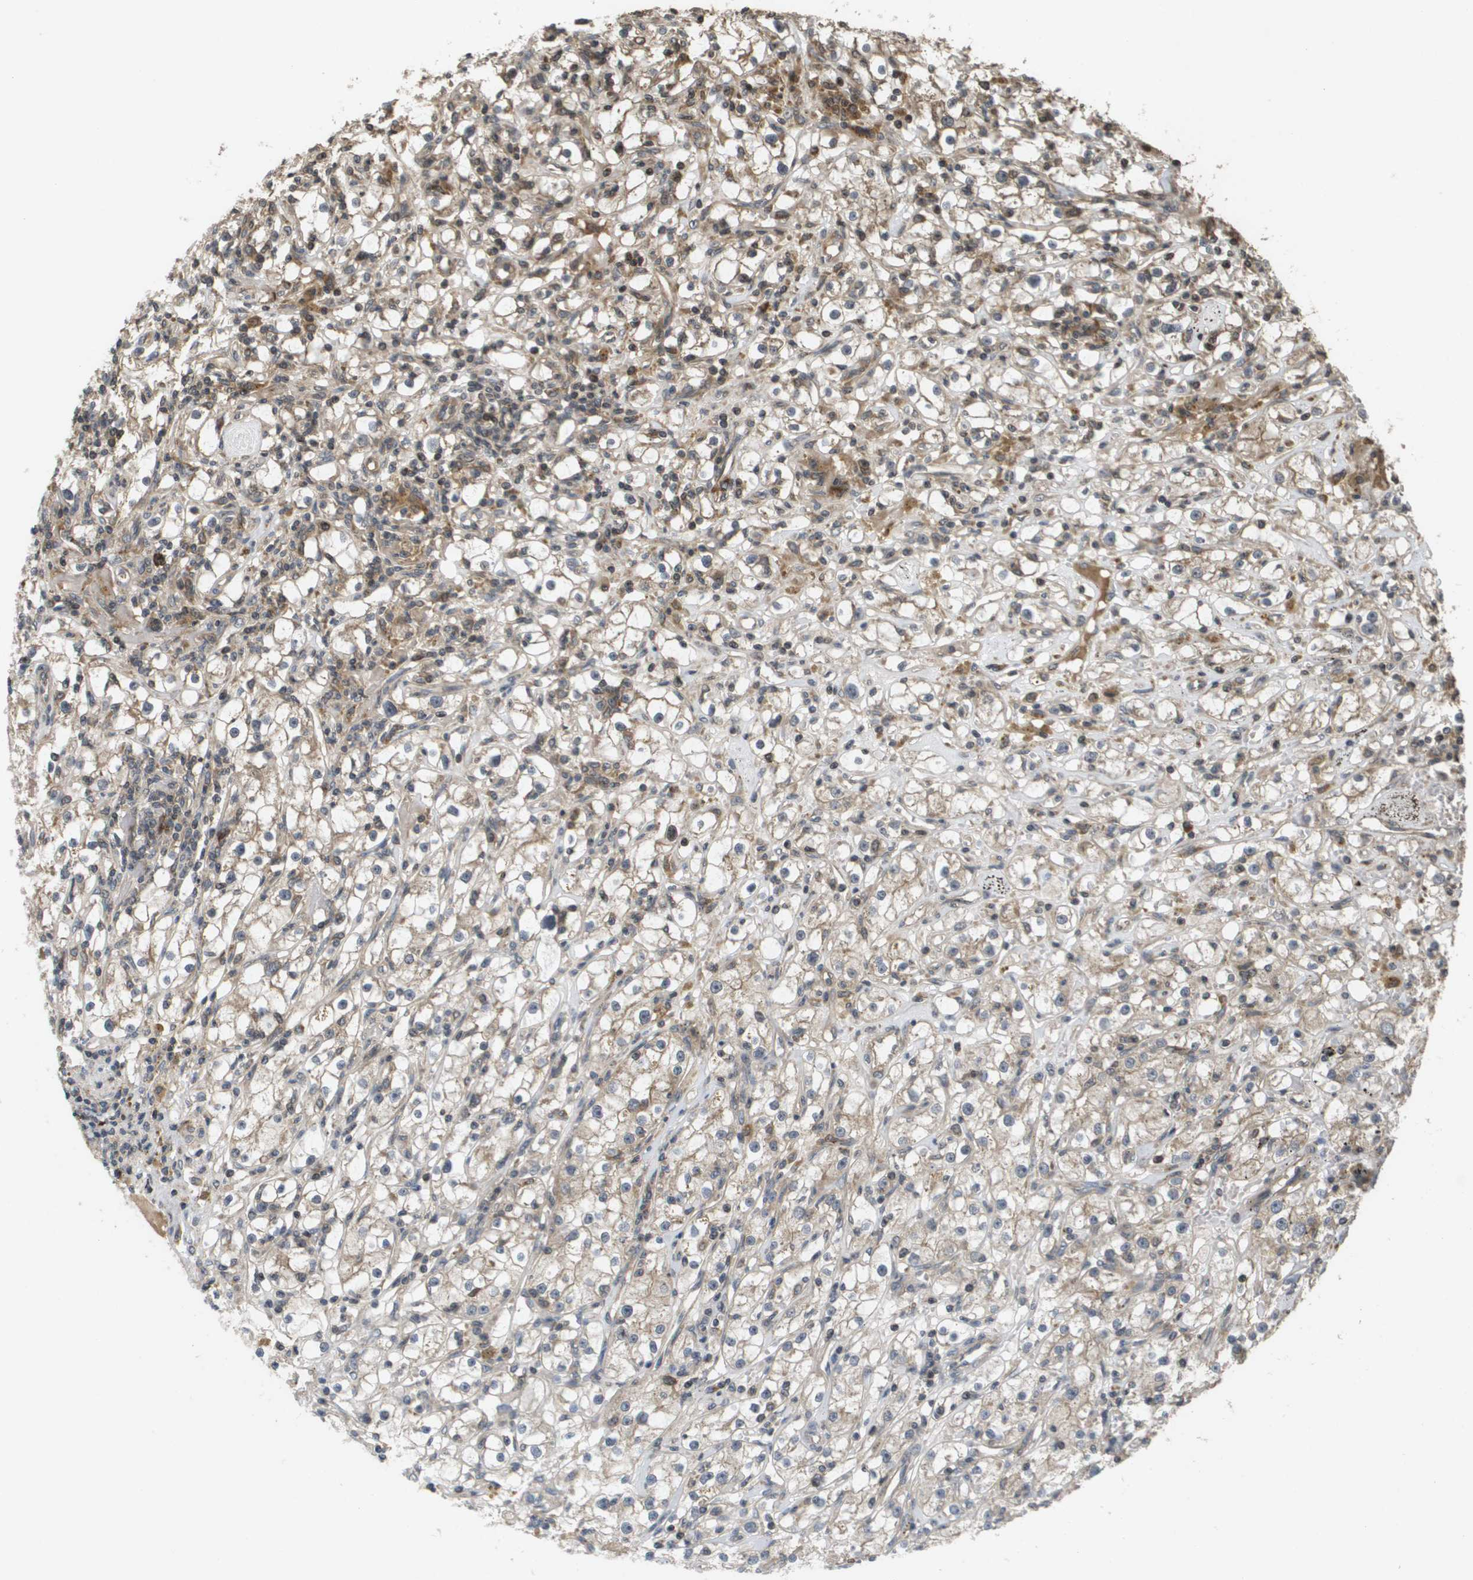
{"staining": {"intensity": "weak", "quantity": ">75%", "location": "cytoplasmic/membranous"}, "tissue": "renal cancer", "cell_type": "Tumor cells", "image_type": "cancer", "snomed": [{"axis": "morphology", "description": "Adenocarcinoma, NOS"}, {"axis": "topography", "description": "Kidney"}], "caption": "Human renal cancer (adenocarcinoma) stained with a brown dye exhibits weak cytoplasmic/membranous positive staining in about >75% of tumor cells.", "gene": "KIF11", "patient": {"sex": "male", "age": 56}}